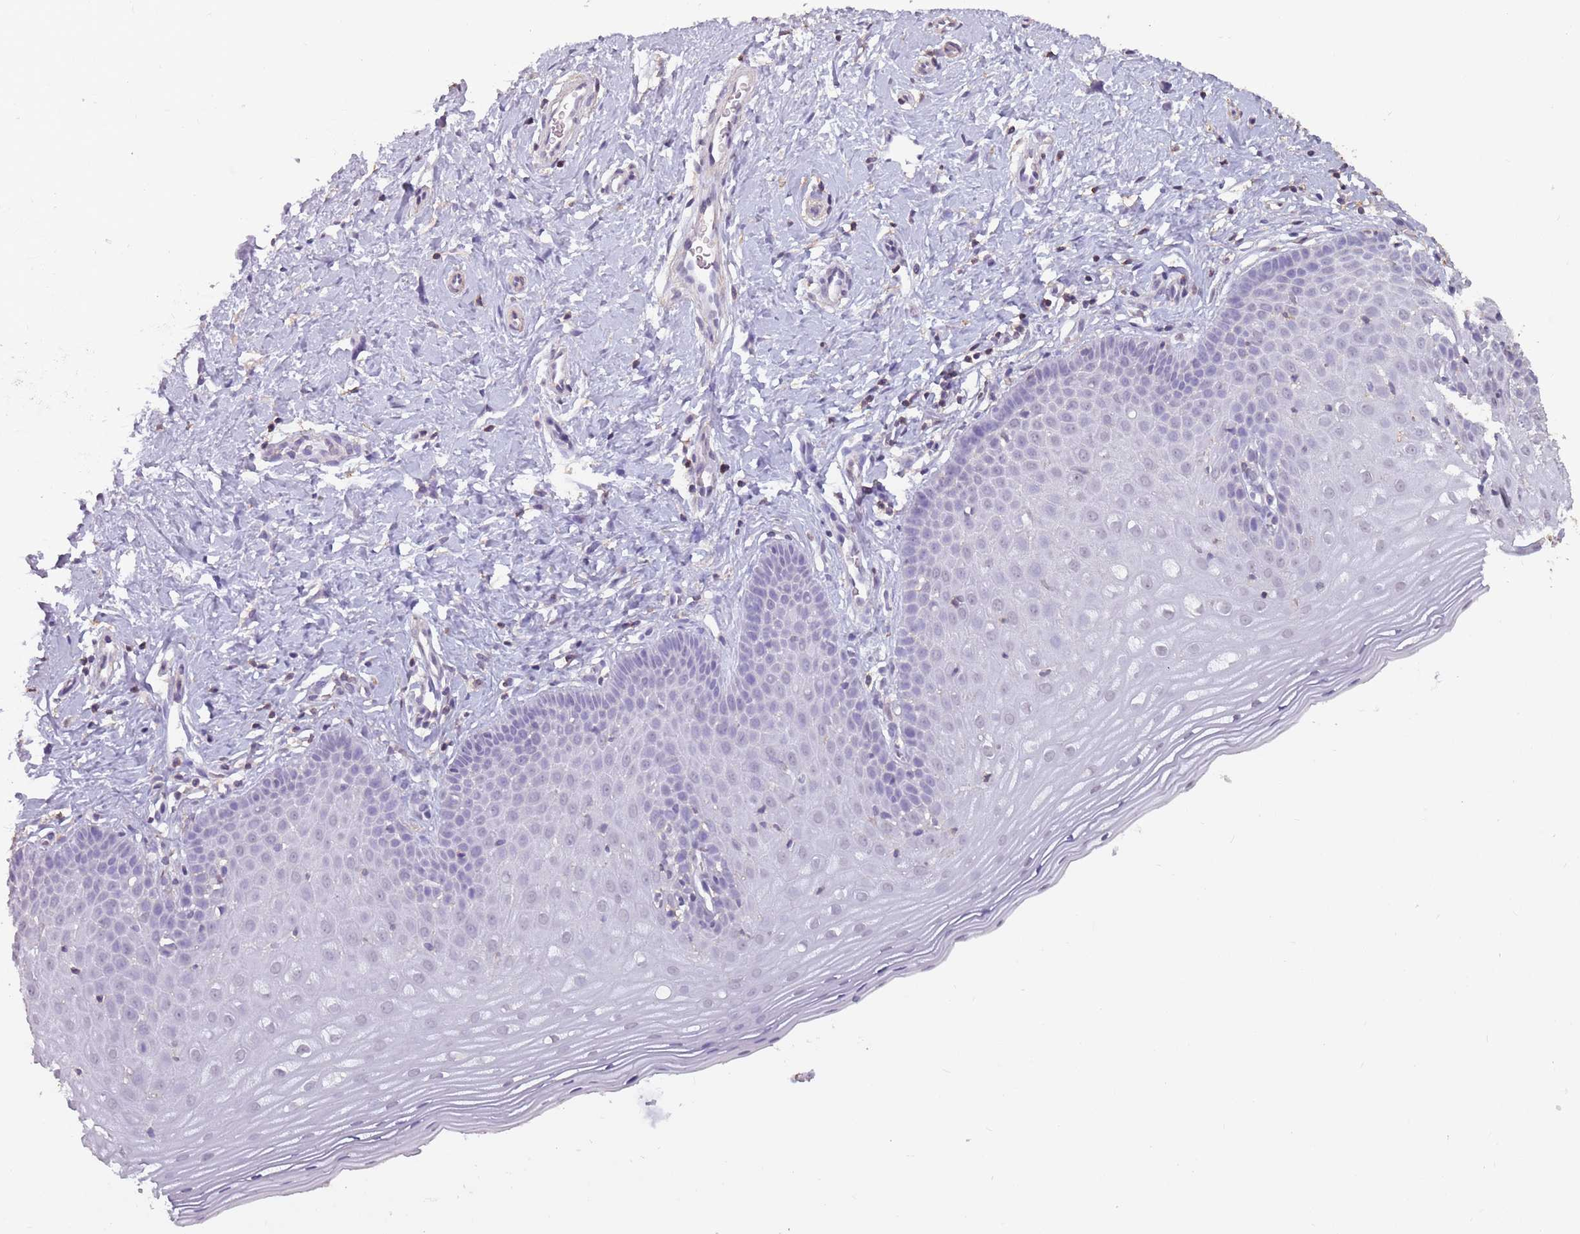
{"staining": {"intensity": "negative", "quantity": "none", "location": "none"}, "tissue": "cervix", "cell_type": "Glandular cells", "image_type": "normal", "snomed": [{"axis": "morphology", "description": "Normal tissue, NOS"}, {"axis": "topography", "description": "Cervix"}], "caption": "IHC of unremarkable human cervix exhibits no positivity in glandular cells. The staining is performed using DAB brown chromogen with nuclei counter-stained in using hematoxylin.", "gene": "SUN5", "patient": {"sex": "female", "age": 36}}